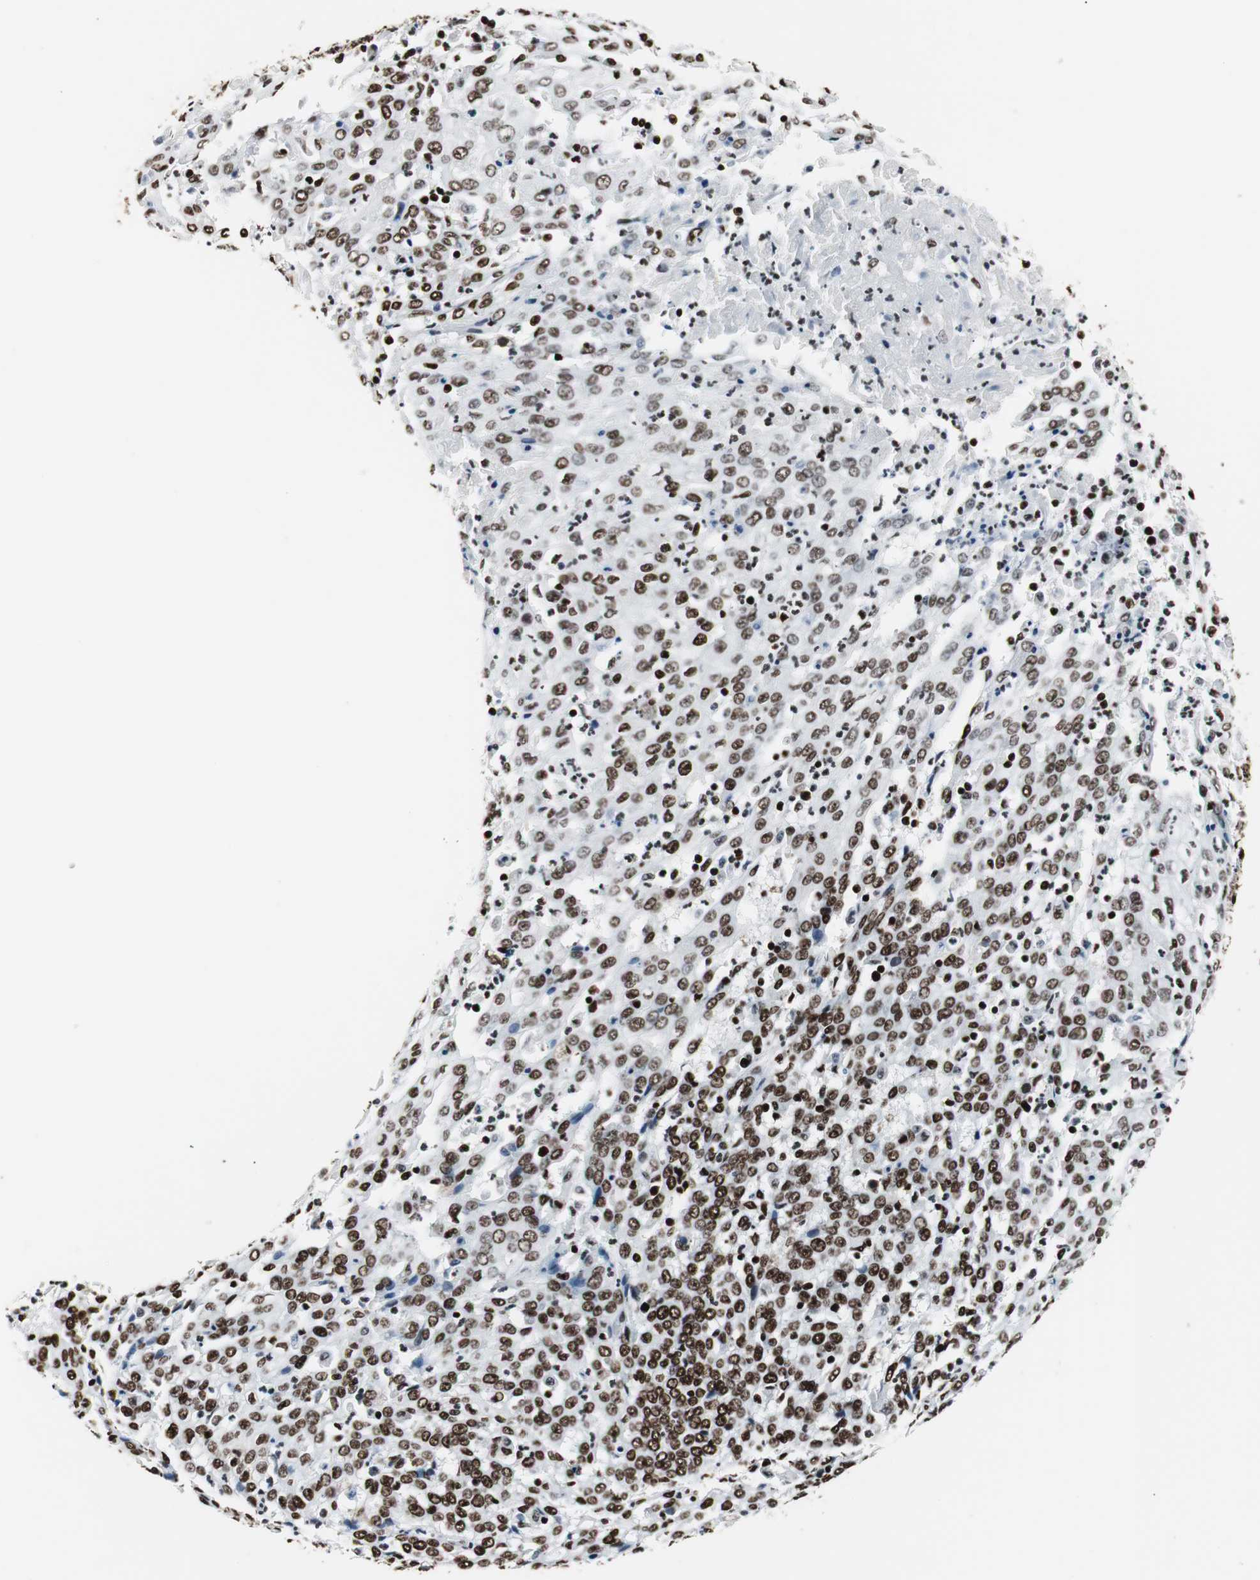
{"staining": {"intensity": "strong", "quantity": ">75%", "location": "nuclear"}, "tissue": "cervical cancer", "cell_type": "Tumor cells", "image_type": "cancer", "snomed": [{"axis": "morphology", "description": "Squamous cell carcinoma, NOS"}, {"axis": "topography", "description": "Cervix"}], "caption": "Human squamous cell carcinoma (cervical) stained with a brown dye exhibits strong nuclear positive expression in about >75% of tumor cells.", "gene": "MTA2", "patient": {"sex": "female", "age": 39}}